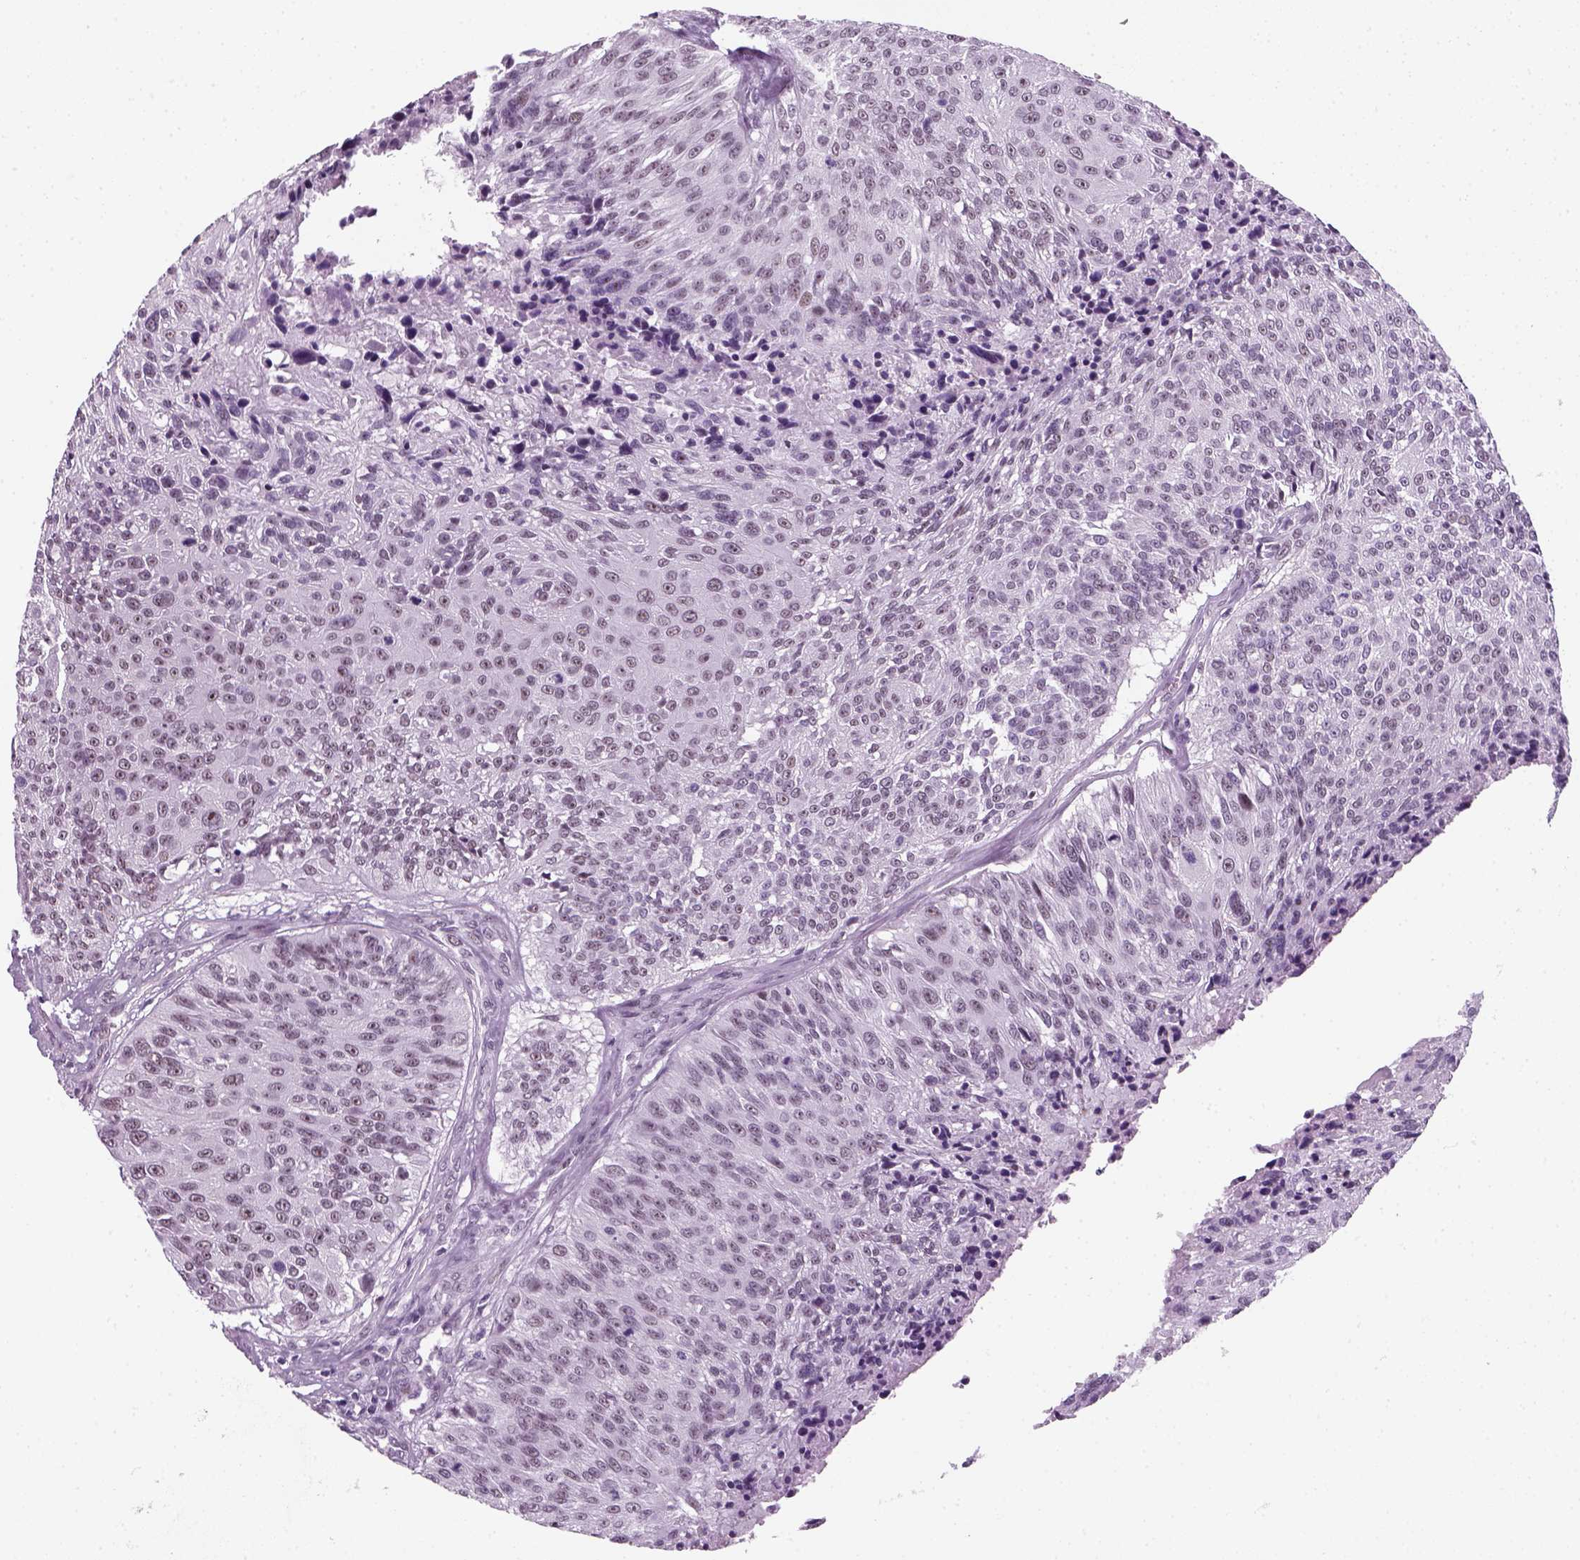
{"staining": {"intensity": "negative", "quantity": "none", "location": "none"}, "tissue": "urothelial cancer", "cell_type": "Tumor cells", "image_type": "cancer", "snomed": [{"axis": "morphology", "description": "Urothelial carcinoma, NOS"}, {"axis": "topography", "description": "Urinary bladder"}], "caption": "IHC micrograph of neoplastic tissue: human transitional cell carcinoma stained with DAB exhibits no significant protein positivity in tumor cells. (Stains: DAB (3,3'-diaminobenzidine) immunohistochemistry with hematoxylin counter stain, Microscopy: brightfield microscopy at high magnification).", "gene": "ZNF865", "patient": {"sex": "male", "age": 55}}